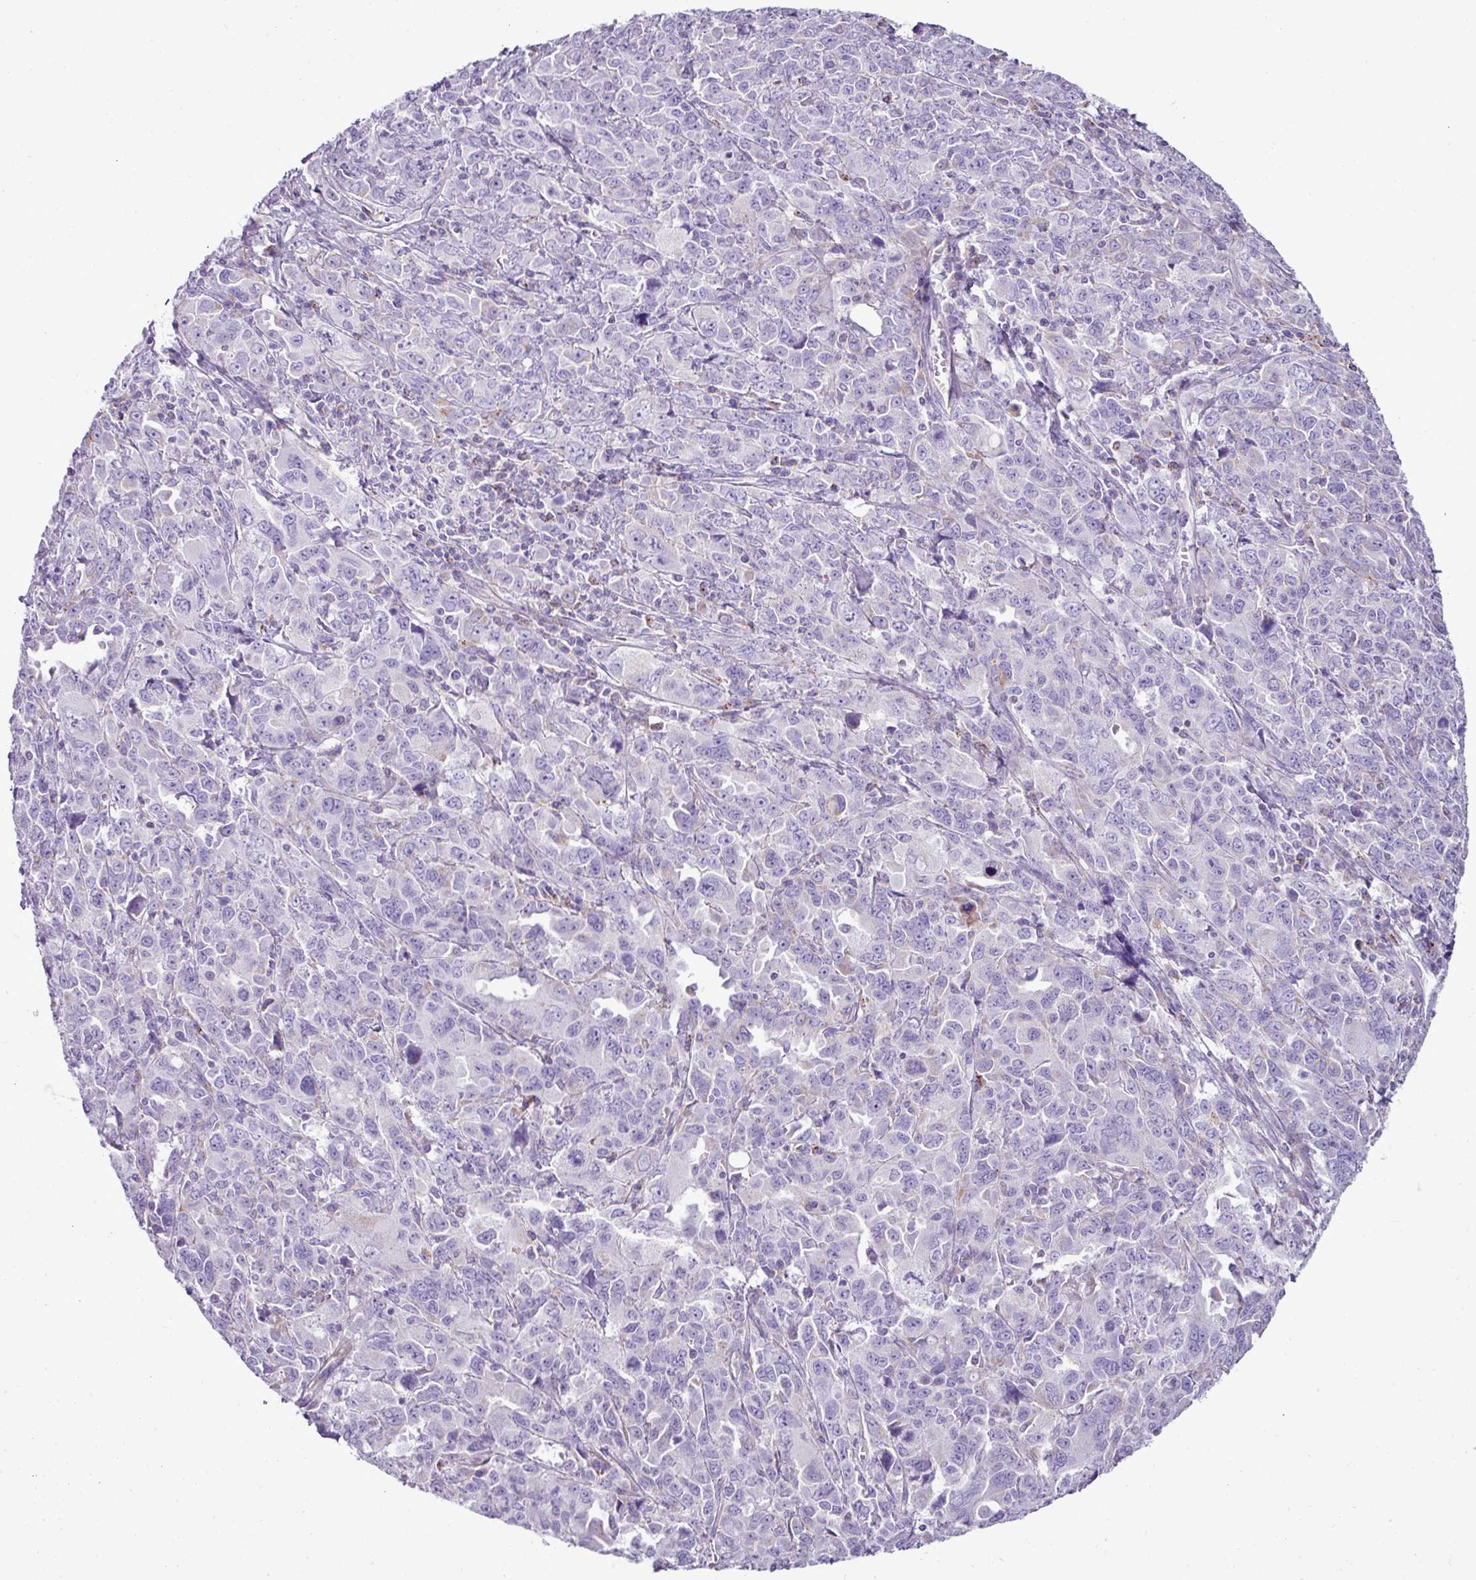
{"staining": {"intensity": "weak", "quantity": "<25%", "location": "cytoplasmic/membranous"}, "tissue": "ovarian cancer", "cell_type": "Tumor cells", "image_type": "cancer", "snomed": [{"axis": "morphology", "description": "Adenocarcinoma, NOS"}, {"axis": "morphology", "description": "Carcinoma, endometroid"}, {"axis": "topography", "description": "Ovary"}], "caption": "Ovarian cancer (adenocarcinoma) stained for a protein using IHC exhibits no positivity tumor cells.", "gene": "PGAP4", "patient": {"sex": "female", "age": 72}}